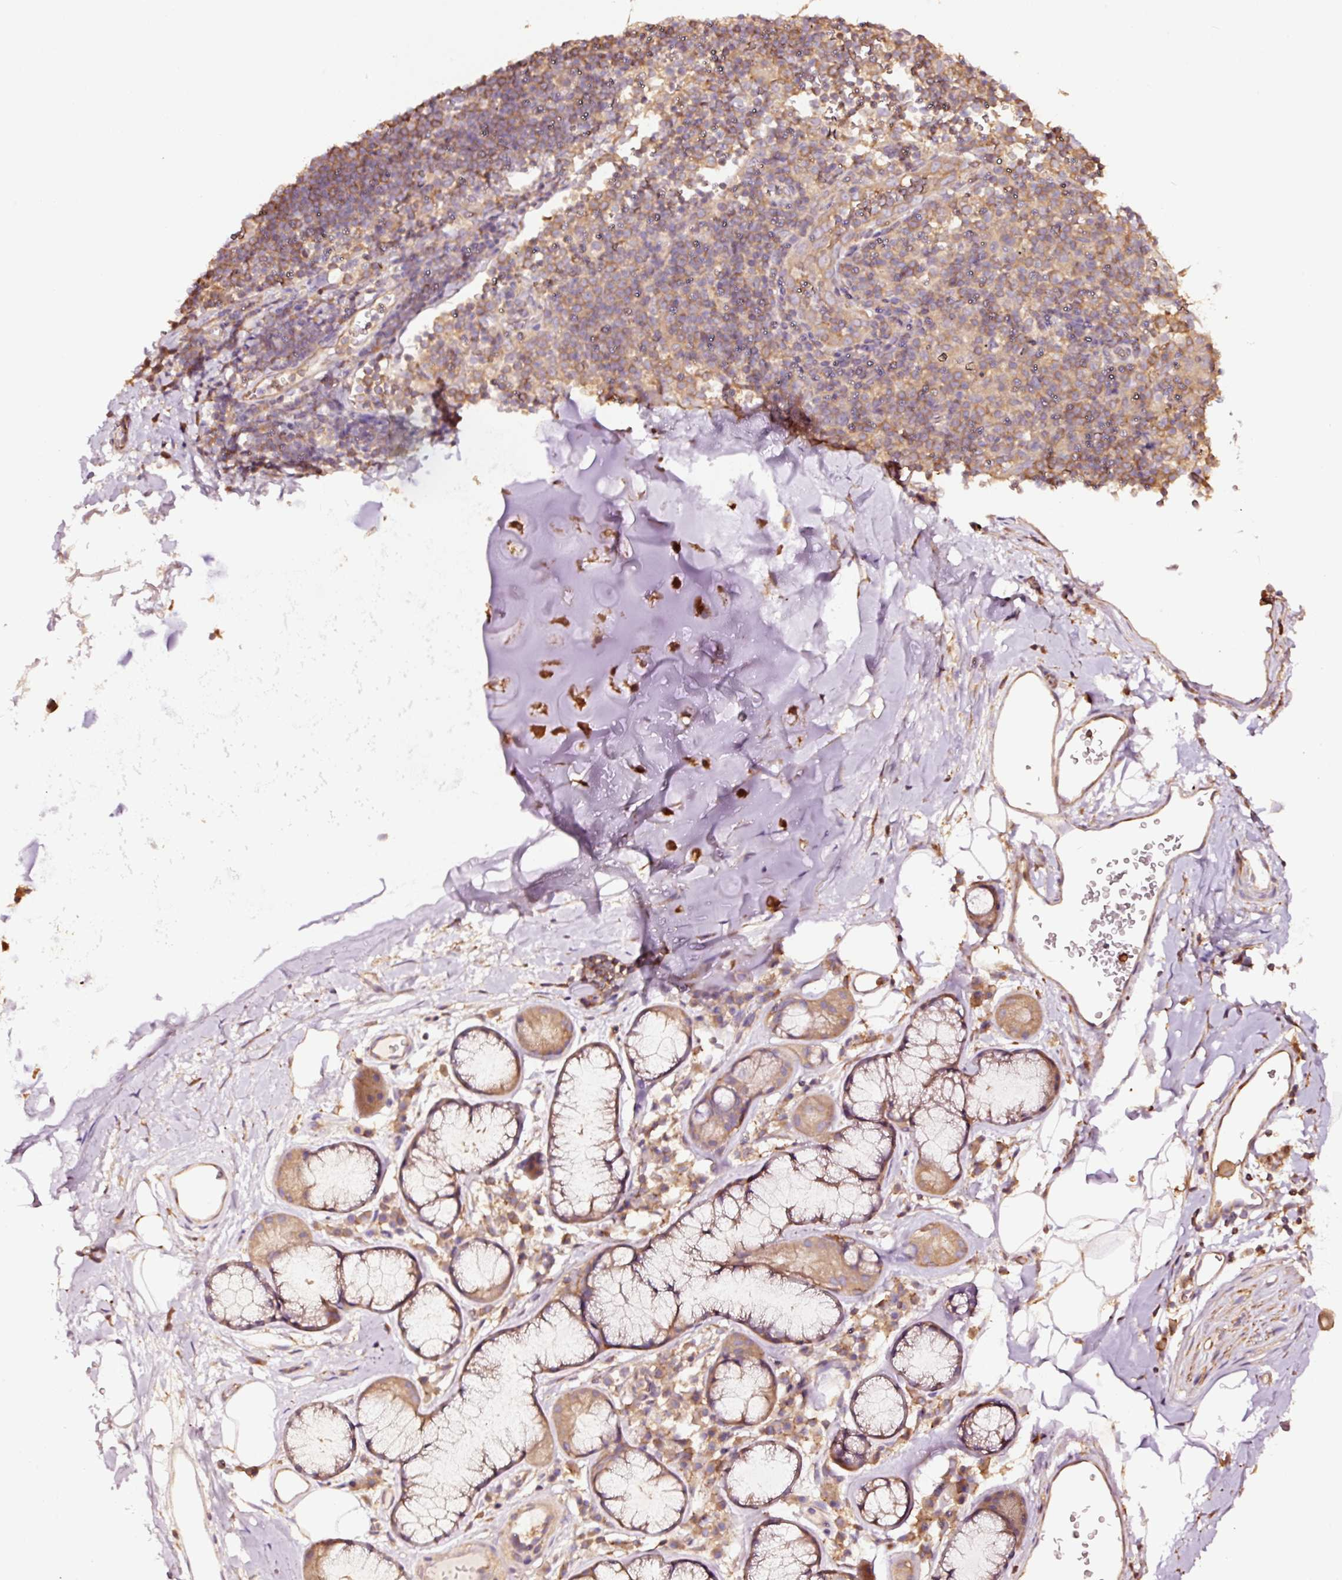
{"staining": {"intensity": "negative", "quantity": "none", "location": "none"}, "tissue": "adipose tissue", "cell_type": "Adipocytes", "image_type": "normal", "snomed": [{"axis": "morphology", "description": "Normal tissue, NOS"}, {"axis": "topography", "description": "Cartilage tissue"}, {"axis": "topography", "description": "Bronchus"}], "caption": "Adipose tissue was stained to show a protein in brown. There is no significant staining in adipocytes.", "gene": "METAP1", "patient": {"sex": "male", "age": 58}}